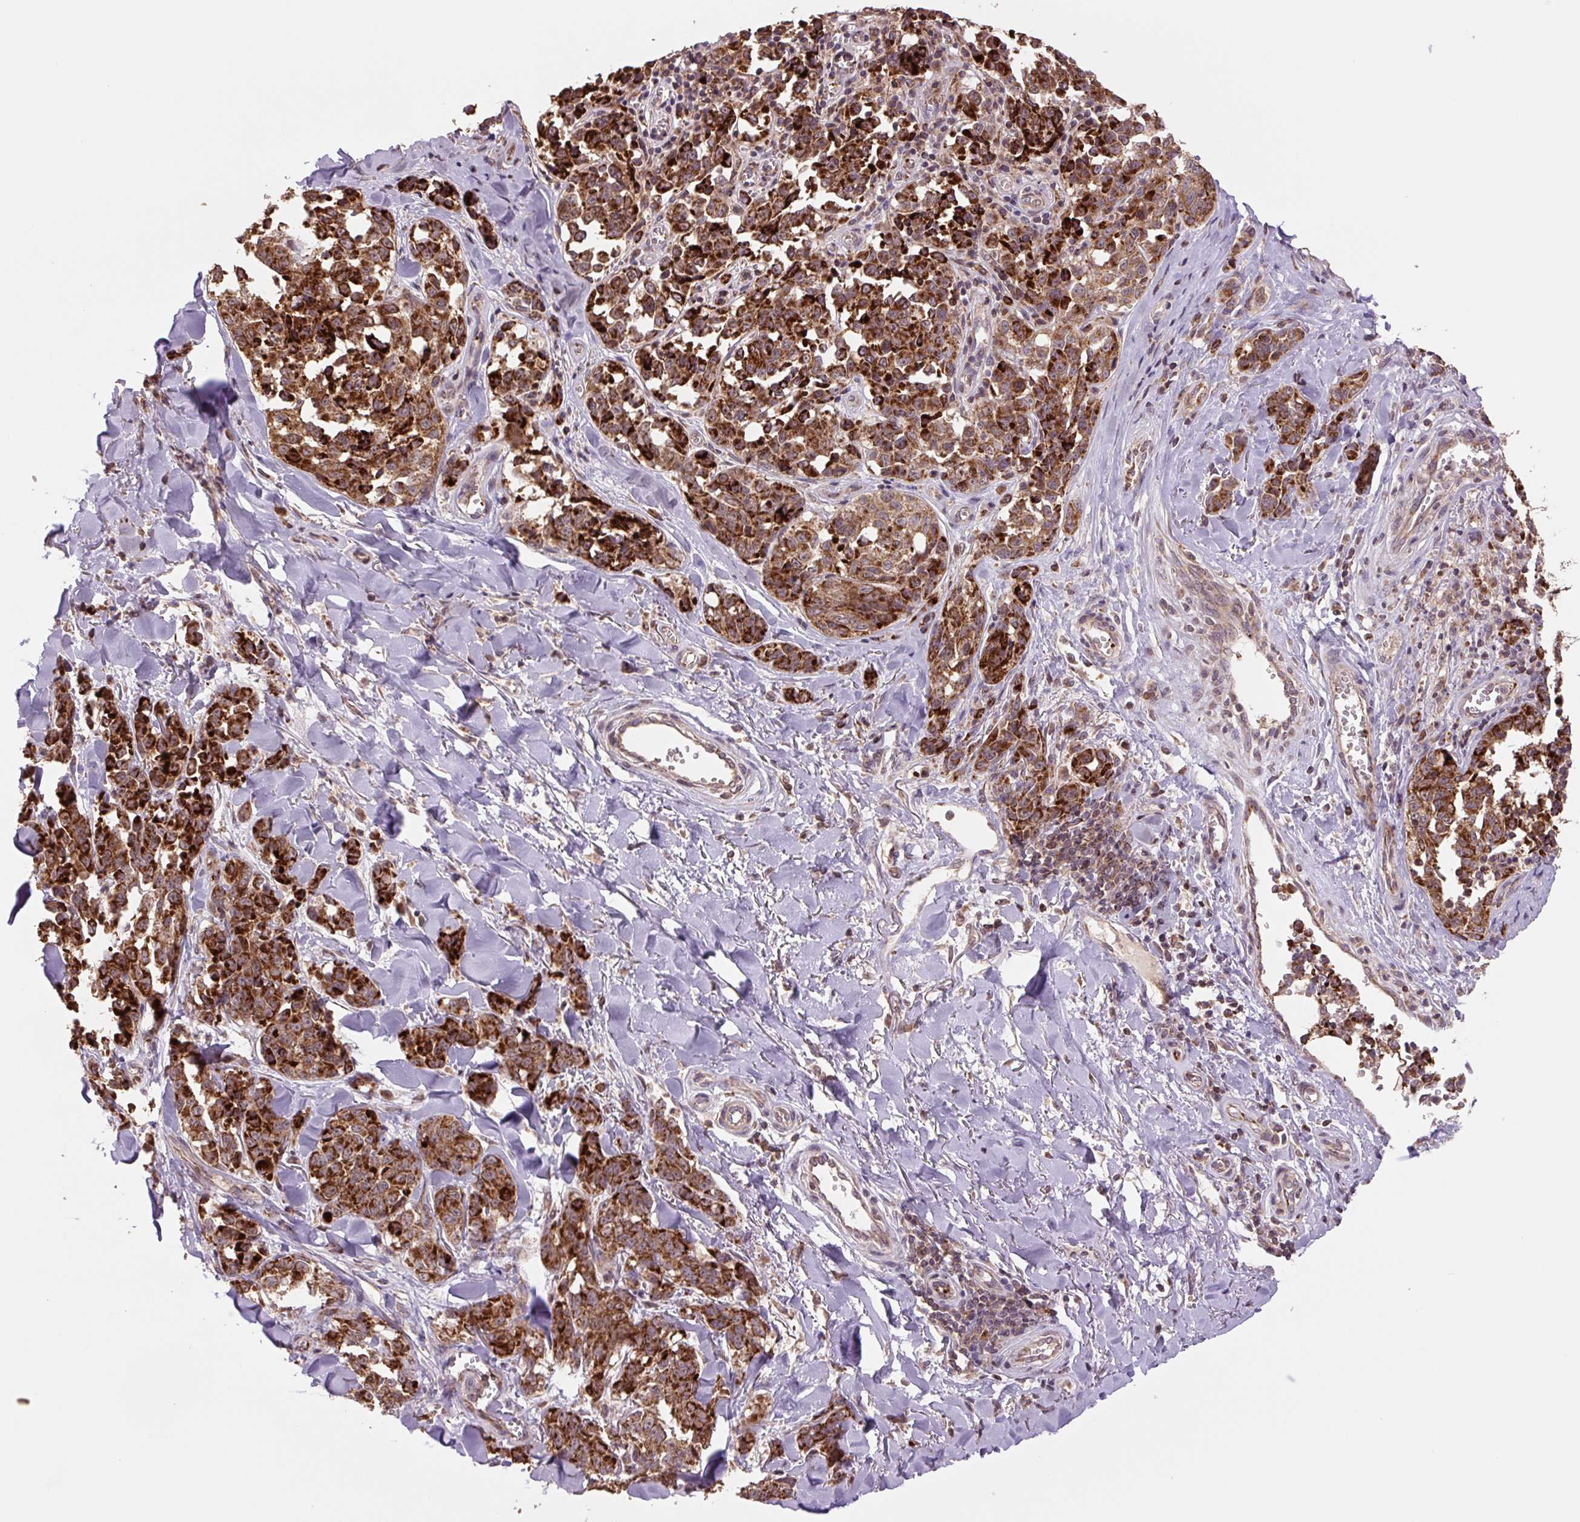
{"staining": {"intensity": "strong", "quantity": ">75%", "location": "cytoplasmic/membranous"}, "tissue": "melanoma", "cell_type": "Tumor cells", "image_type": "cancer", "snomed": [{"axis": "morphology", "description": "Malignant melanoma, NOS"}, {"axis": "topography", "description": "Skin"}], "caption": "Immunohistochemical staining of human malignant melanoma shows high levels of strong cytoplasmic/membranous protein expression in approximately >75% of tumor cells.", "gene": "TMEM160", "patient": {"sex": "female", "age": 64}}